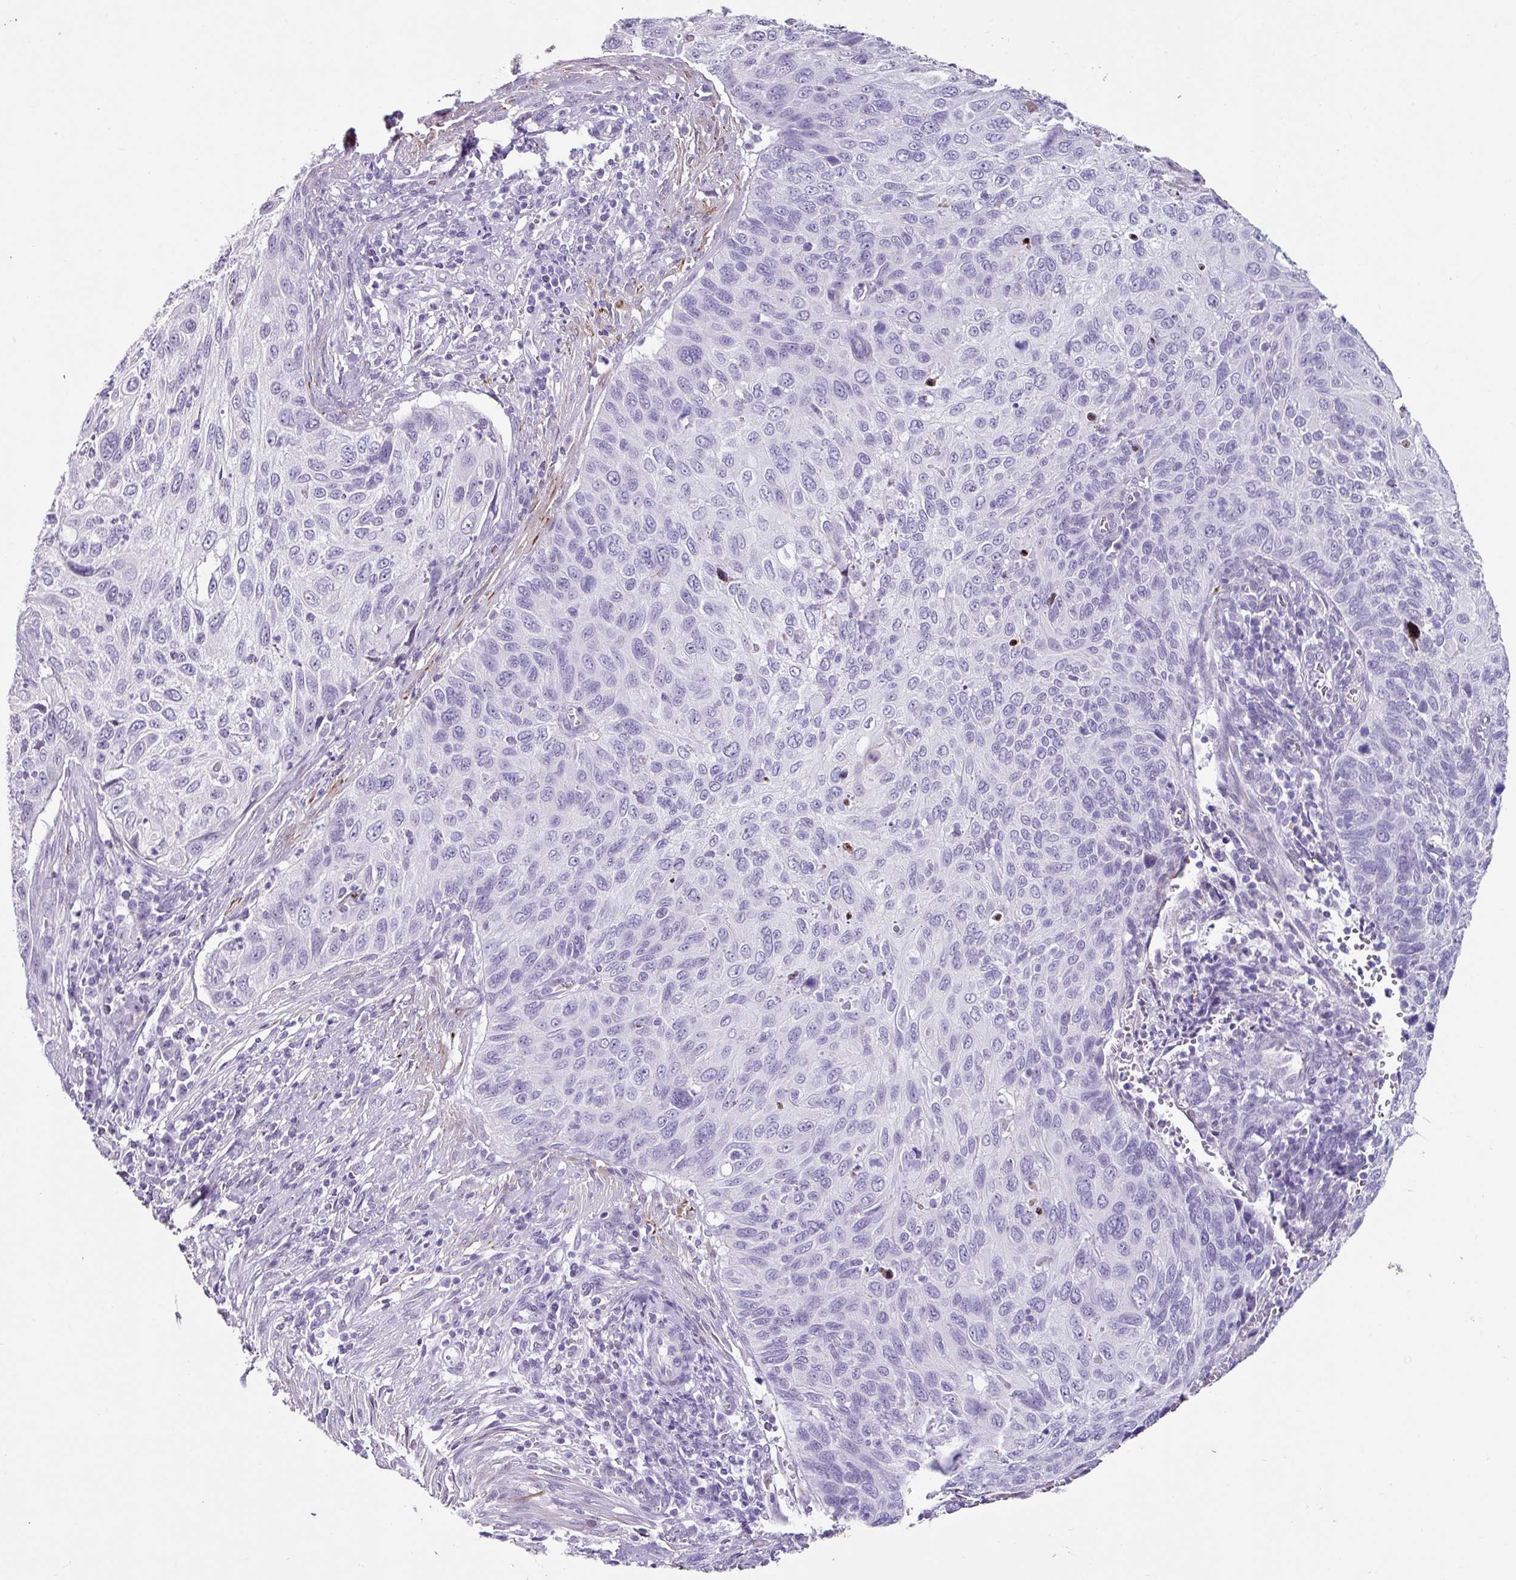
{"staining": {"intensity": "negative", "quantity": "none", "location": "none"}, "tissue": "cervical cancer", "cell_type": "Tumor cells", "image_type": "cancer", "snomed": [{"axis": "morphology", "description": "Squamous cell carcinoma, NOS"}, {"axis": "topography", "description": "Cervix"}], "caption": "Immunohistochemistry histopathology image of human cervical cancer stained for a protein (brown), which reveals no positivity in tumor cells.", "gene": "TRA2A", "patient": {"sex": "female", "age": 70}}